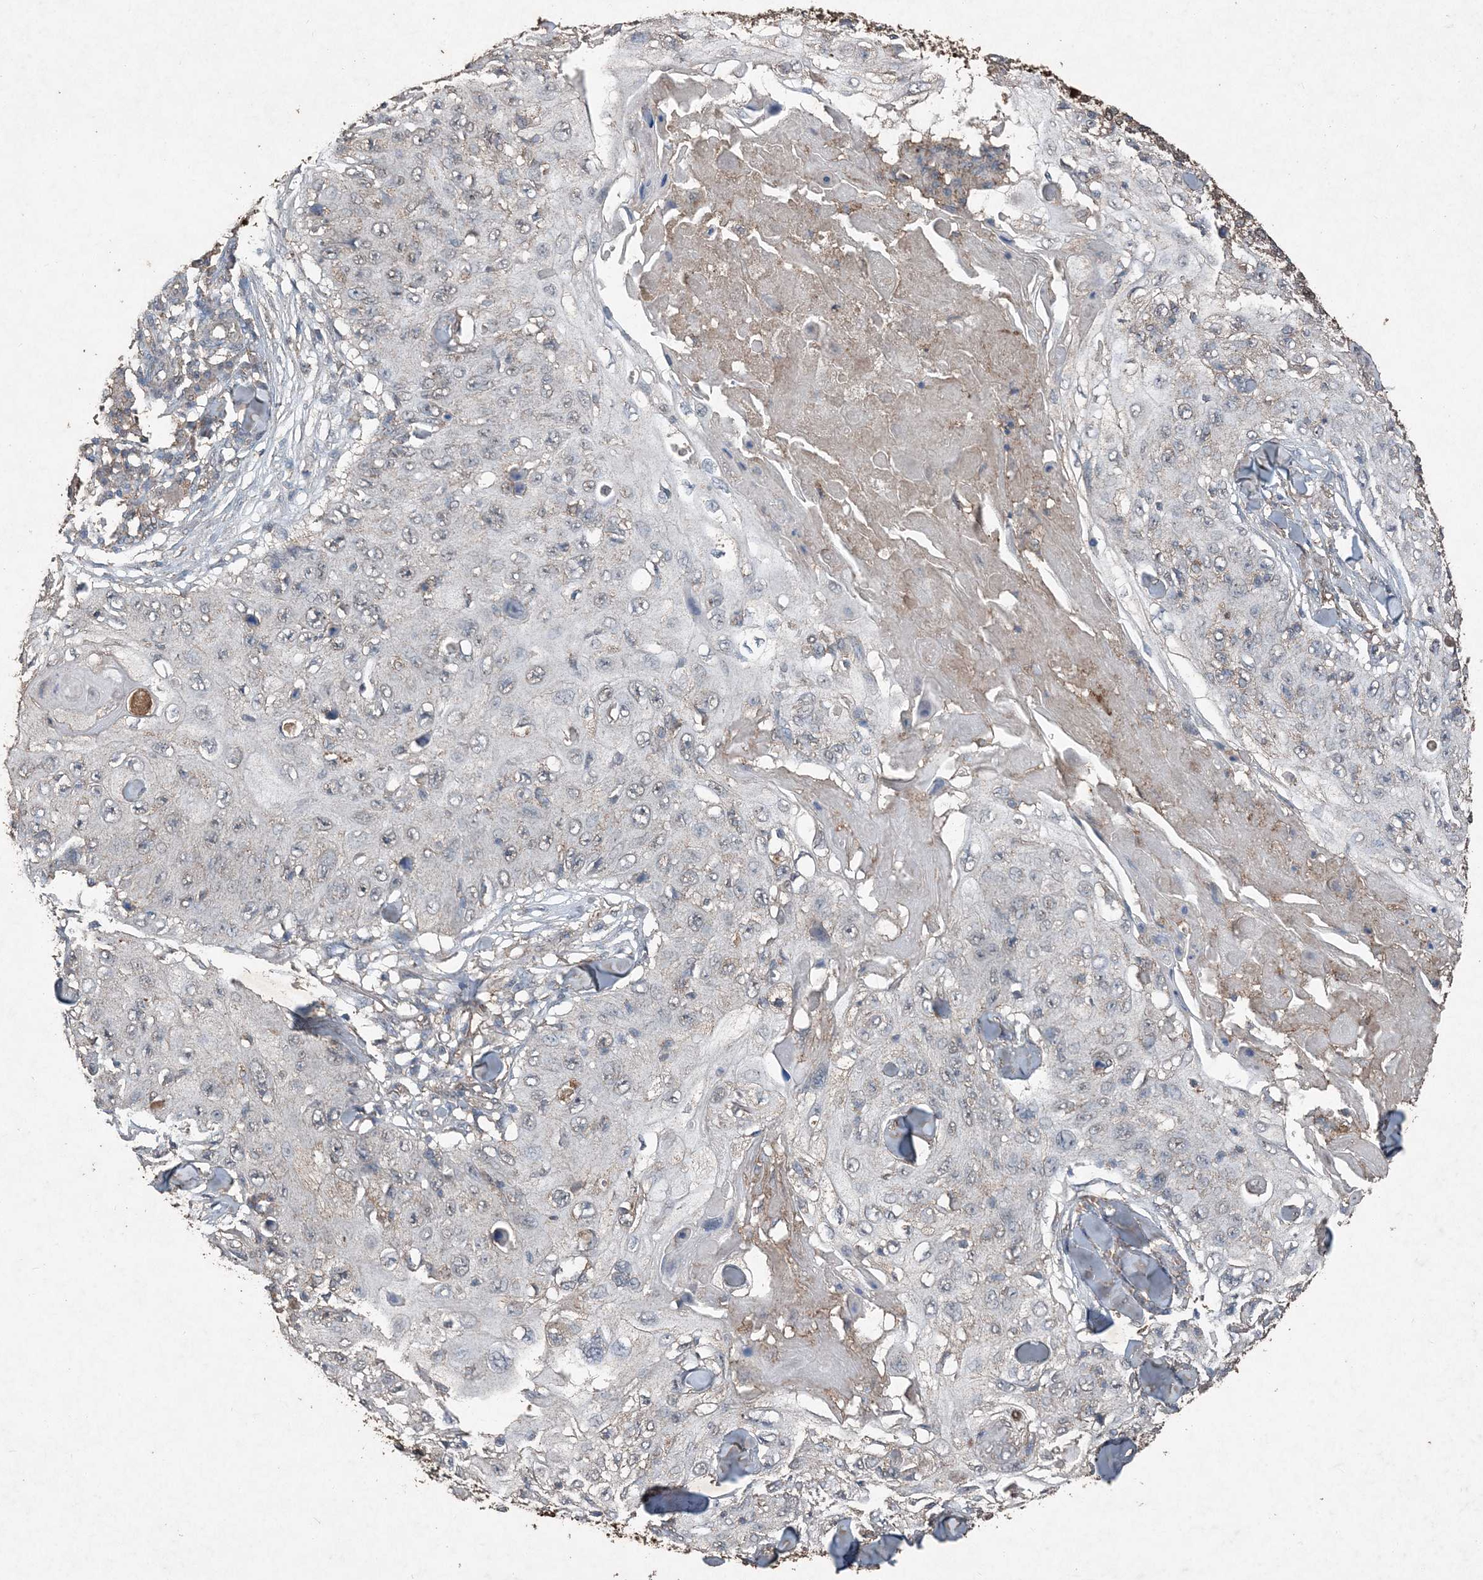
{"staining": {"intensity": "negative", "quantity": "none", "location": "none"}, "tissue": "skin cancer", "cell_type": "Tumor cells", "image_type": "cancer", "snomed": [{"axis": "morphology", "description": "Squamous cell carcinoma, NOS"}, {"axis": "topography", "description": "Skin"}], "caption": "Immunohistochemistry micrograph of neoplastic tissue: human skin cancer (squamous cell carcinoma) stained with DAB reveals no significant protein positivity in tumor cells. The staining was performed using DAB to visualize the protein expression in brown, while the nuclei were stained in blue with hematoxylin (Magnification: 20x).", "gene": "FCN3", "patient": {"sex": "male", "age": 86}}